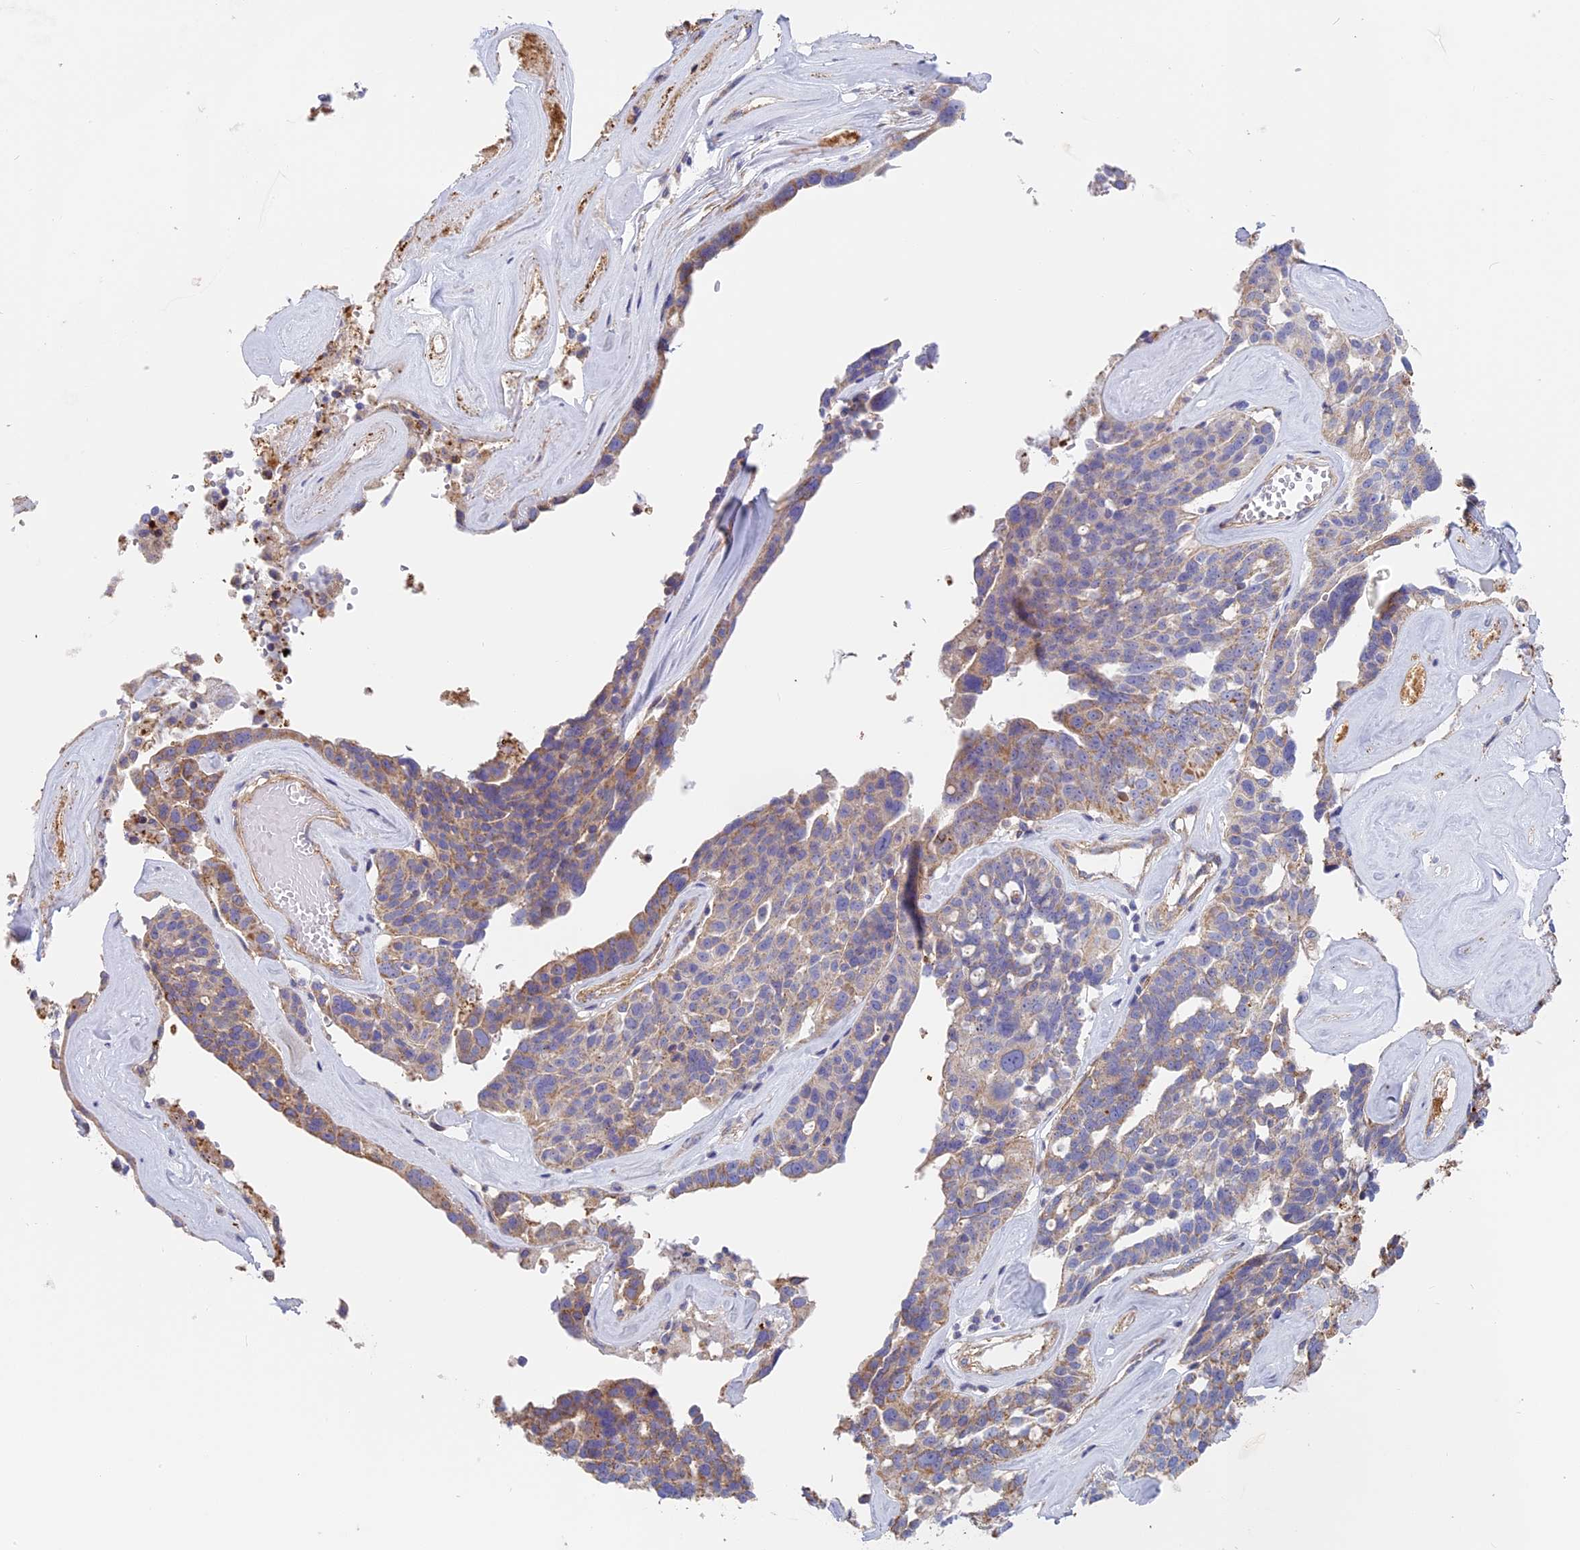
{"staining": {"intensity": "weak", "quantity": "25%-75%", "location": "cytoplasmic/membranous"}, "tissue": "ovarian cancer", "cell_type": "Tumor cells", "image_type": "cancer", "snomed": [{"axis": "morphology", "description": "Cystadenocarcinoma, serous, NOS"}, {"axis": "topography", "description": "Ovary"}], "caption": "Tumor cells reveal weak cytoplasmic/membranous staining in approximately 25%-75% of cells in ovarian cancer.", "gene": "DDA1", "patient": {"sex": "female", "age": 59}}